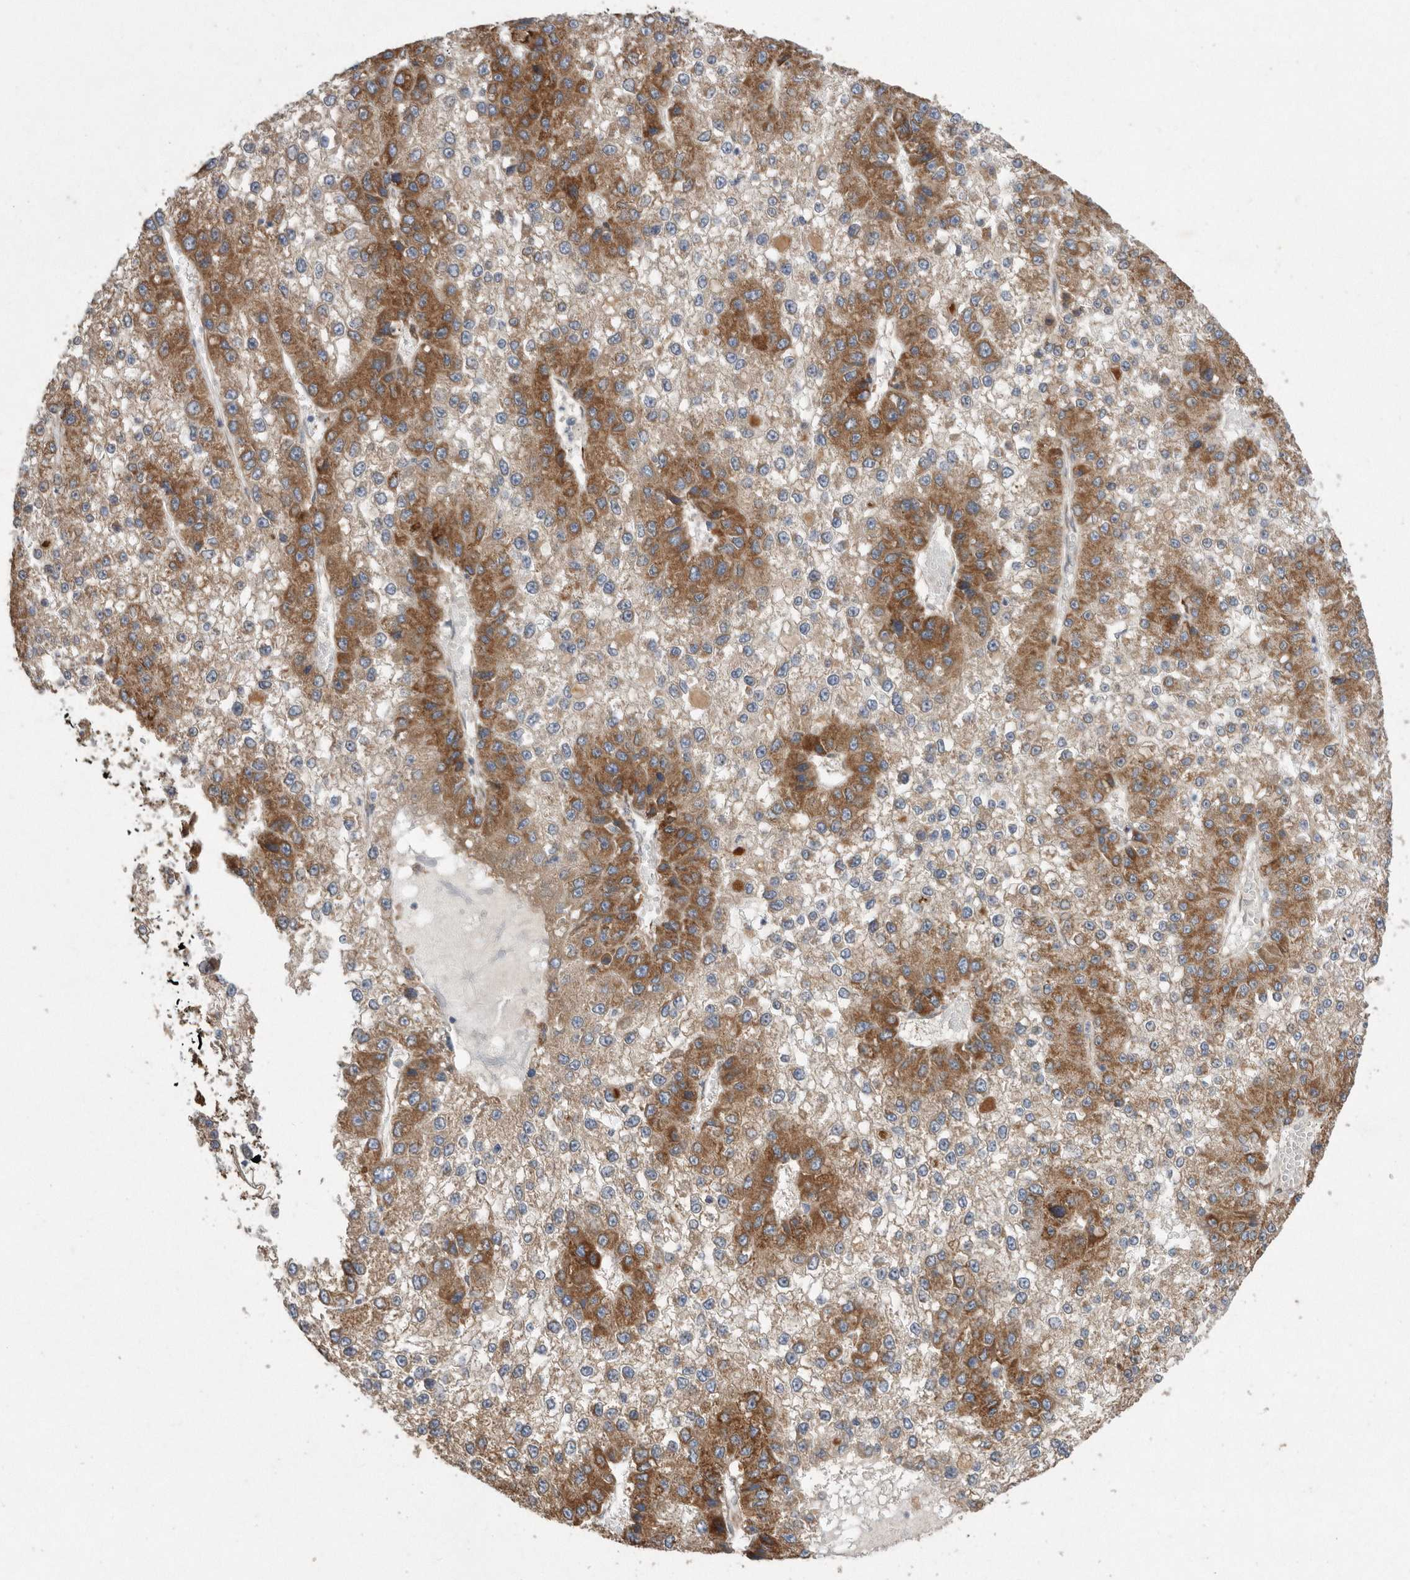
{"staining": {"intensity": "strong", "quantity": "25%-75%", "location": "cytoplasmic/membranous"}, "tissue": "liver cancer", "cell_type": "Tumor cells", "image_type": "cancer", "snomed": [{"axis": "morphology", "description": "Carcinoma, Hepatocellular, NOS"}, {"axis": "topography", "description": "Liver"}], "caption": "Liver hepatocellular carcinoma stained with a brown dye demonstrates strong cytoplasmic/membranous positive staining in about 25%-75% of tumor cells.", "gene": "PON2", "patient": {"sex": "female", "age": 73}}